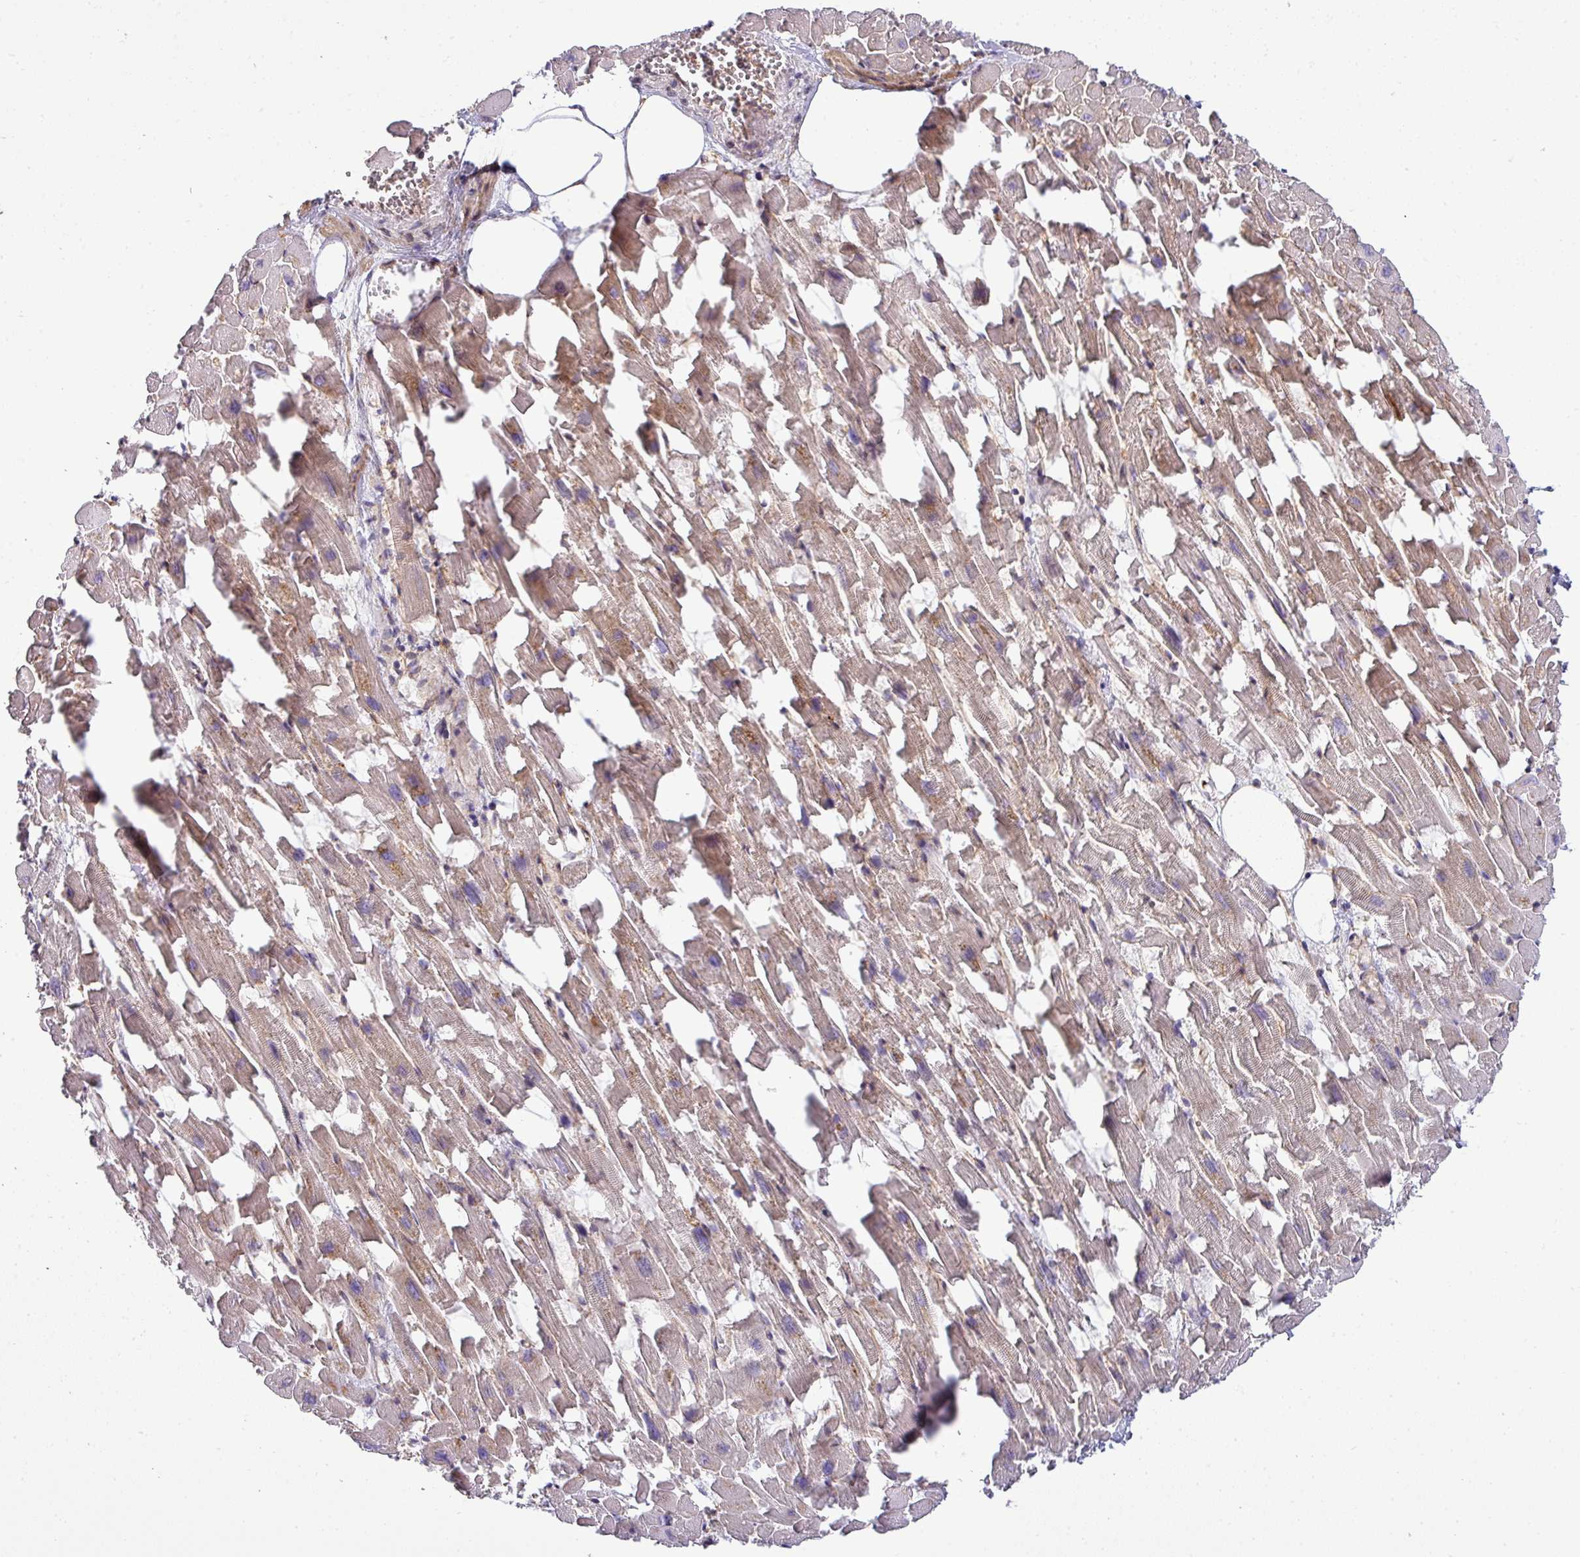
{"staining": {"intensity": "moderate", "quantity": ">75%", "location": "cytoplasmic/membranous"}, "tissue": "heart muscle", "cell_type": "Cardiomyocytes", "image_type": "normal", "snomed": [{"axis": "morphology", "description": "Normal tissue, NOS"}, {"axis": "topography", "description": "Heart"}], "caption": "Moderate cytoplasmic/membranous positivity for a protein is identified in approximately >75% of cardiomyocytes of unremarkable heart muscle using immunohistochemistry (IHC).", "gene": "TIMMDC1", "patient": {"sex": "female", "age": 64}}